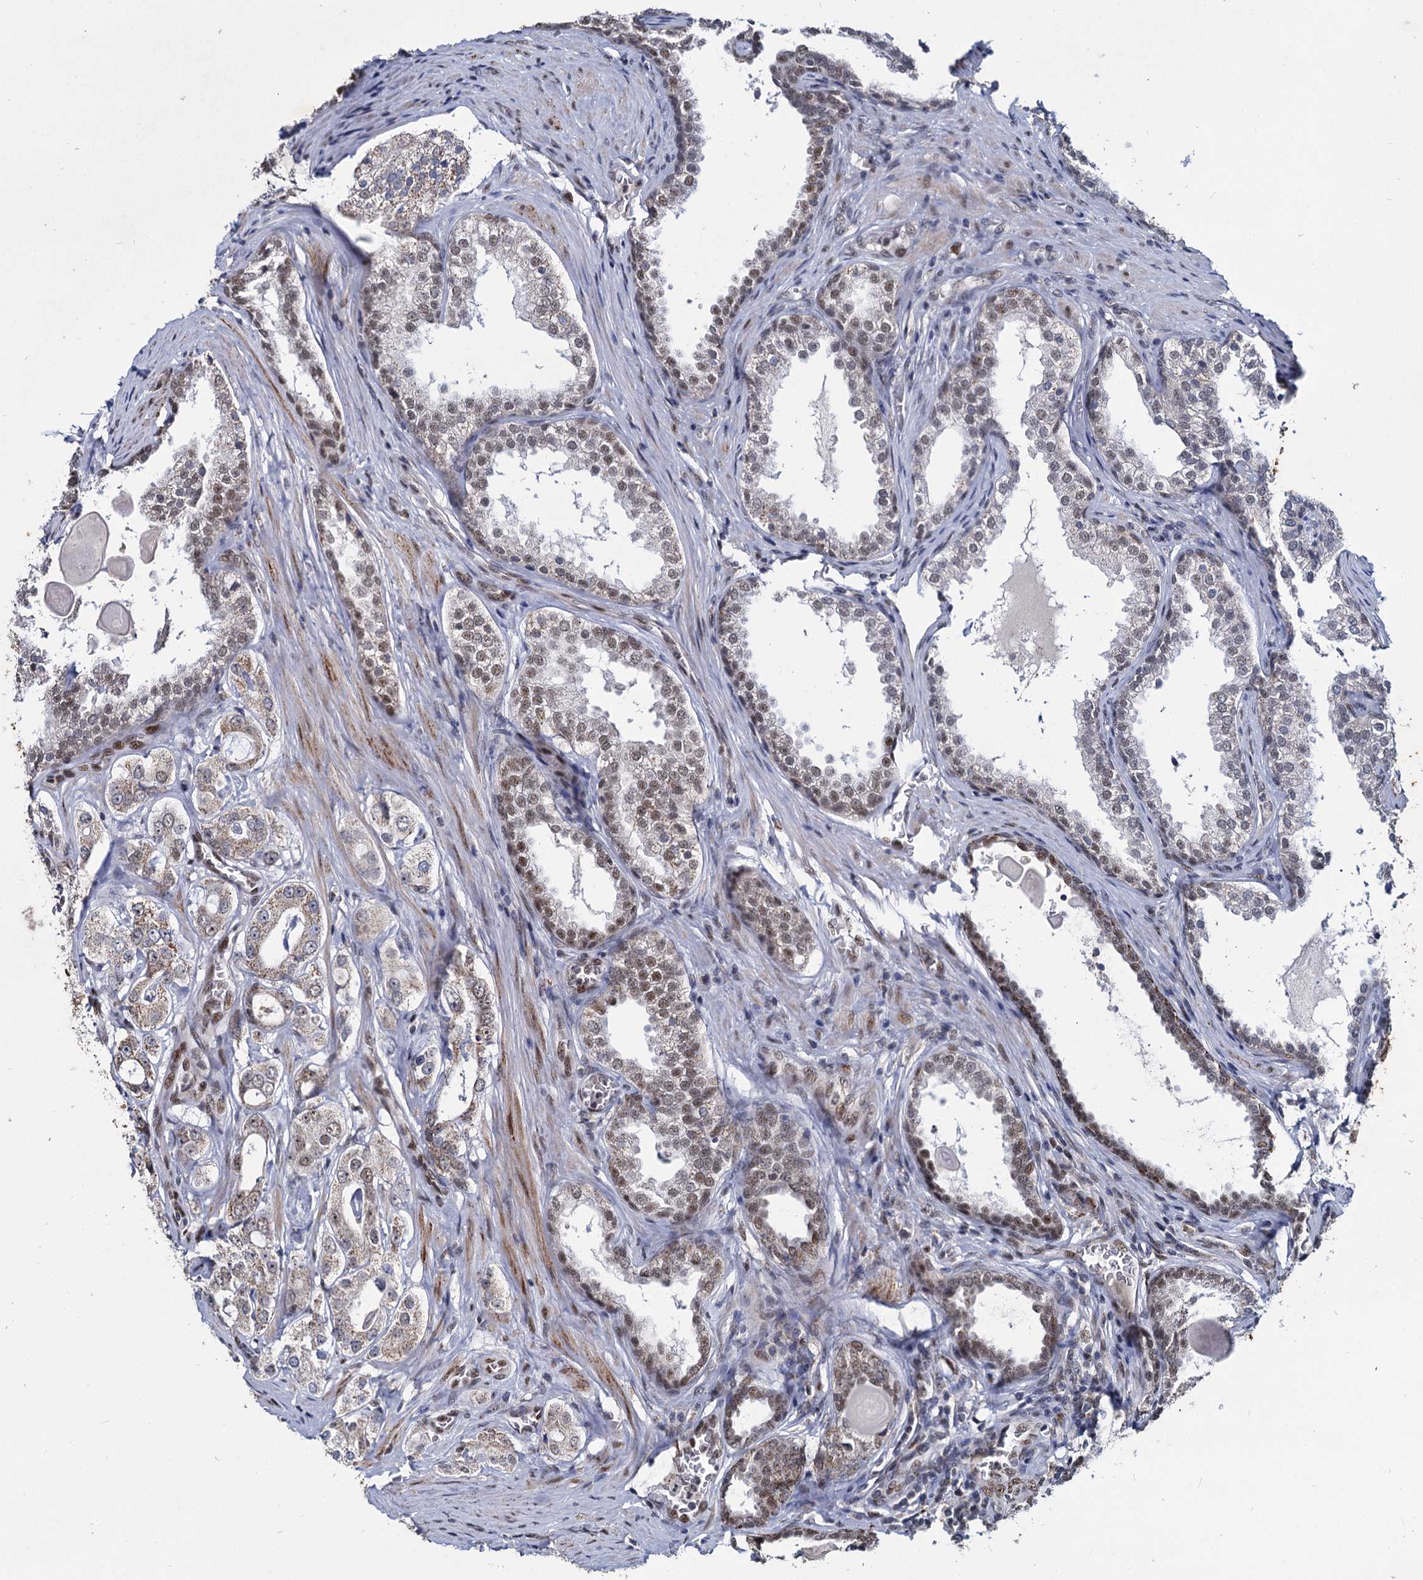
{"staining": {"intensity": "moderate", "quantity": "<25%", "location": "cytoplasmic/membranous,nuclear"}, "tissue": "prostate cancer", "cell_type": "Tumor cells", "image_type": "cancer", "snomed": [{"axis": "morphology", "description": "Adenocarcinoma, High grade"}, {"axis": "topography", "description": "Prostate"}], "caption": "Immunohistochemical staining of prostate high-grade adenocarcinoma exhibits low levels of moderate cytoplasmic/membranous and nuclear staining in approximately <25% of tumor cells. The staining was performed using DAB, with brown indicating positive protein expression. Nuclei are stained blue with hematoxylin.", "gene": "RPUSD4", "patient": {"sex": "male", "age": 63}}